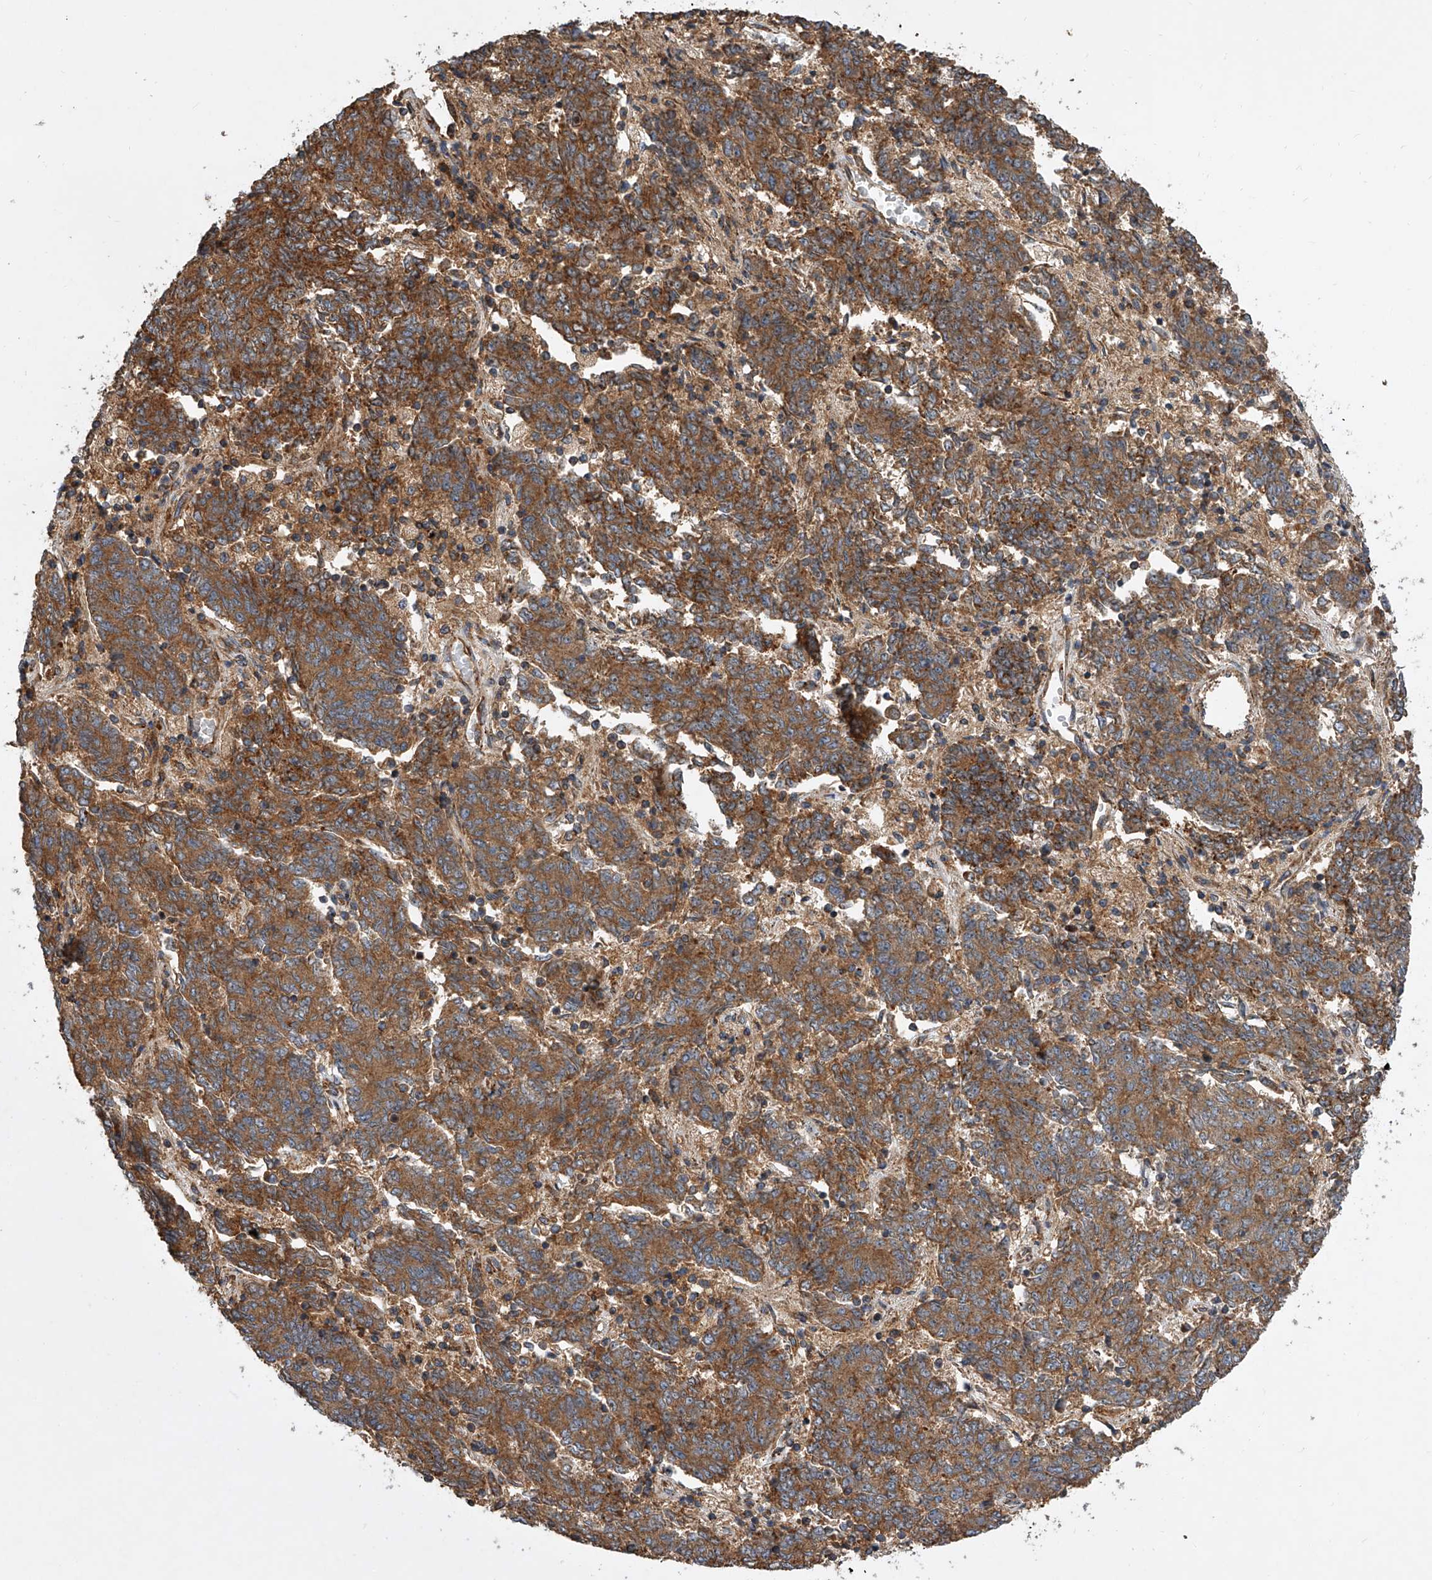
{"staining": {"intensity": "strong", "quantity": ">75%", "location": "cytoplasmic/membranous"}, "tissue": "endometrial cancer", "cell_type": "Tumor cells", "image_type": "cancer", "snomed": [{"axis": "morphology", "description": "Adenocarcinoma, NOS"}, {"axis": "topography", "description": "Endometrium"}], "caption": "This photomicrograph shows endometrial cancer stained with IHC to label a protein in brown. The cytoplasmic/membranous of tumor cells show strong positivity for the protein. Nuclei are counter-stained blue.", "gene": "USP47", "patient": {"sex": "female", "age": 80}}